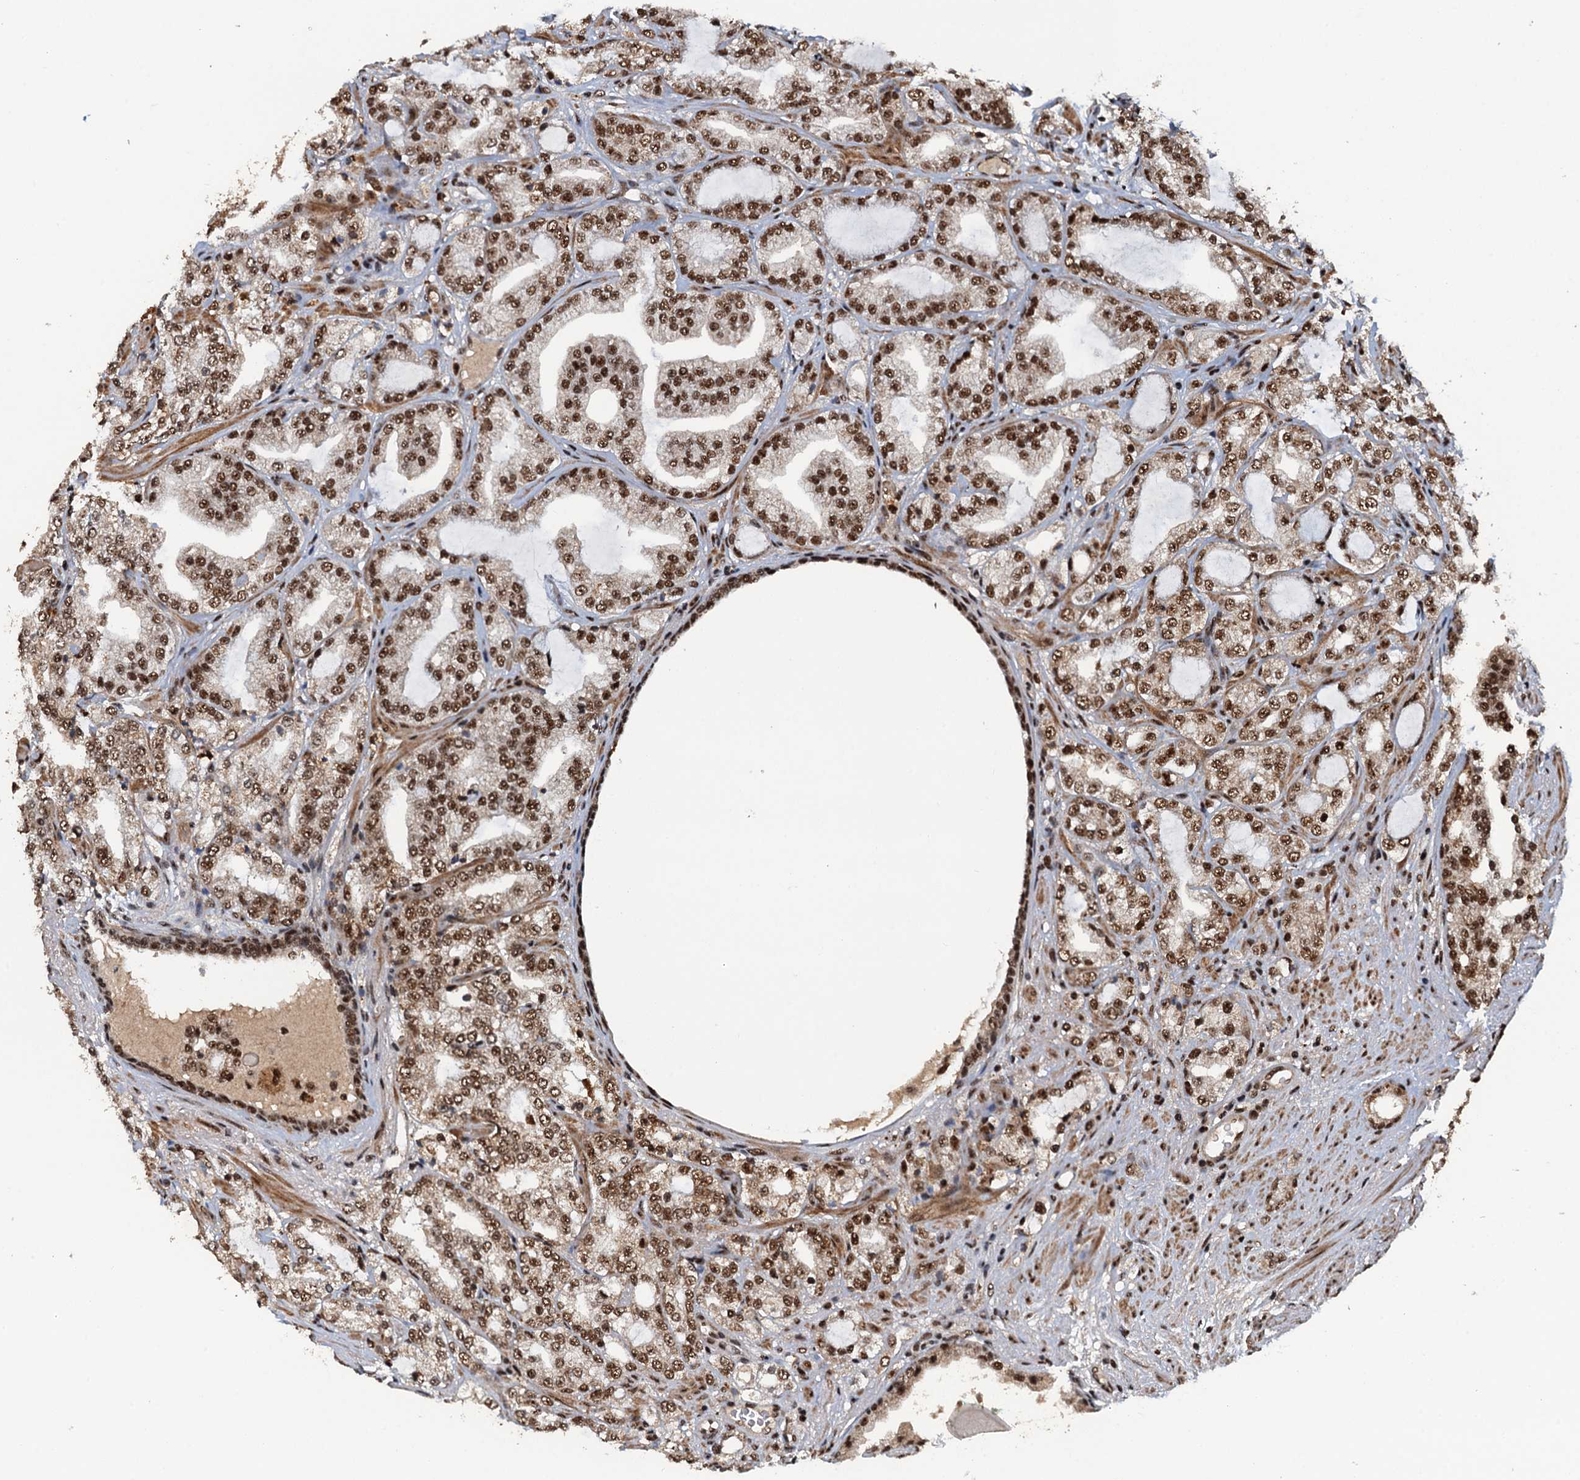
{"staining": {"intensity": "moderate", "quantity": ">75%", "location": "nuclear"}, "tissue": "prostate cancer", "cell_type": "Tumor cells", "image_type": "cancer", "snomed": [{"axis": "morphology", "description": "Adenocarcinoma, High grade"}, {"axis": "topography", "description": "Prostate"}], "caption": "This histopathology image displays immunohistochemistry (IHC) staining of prostate high-grade adenocarcinoma, with medium moderate nuclear expression in approximately >75% of tumor cells.", "gene": "ZC3H18", "patient": {"sex": "male", "age": 64}}